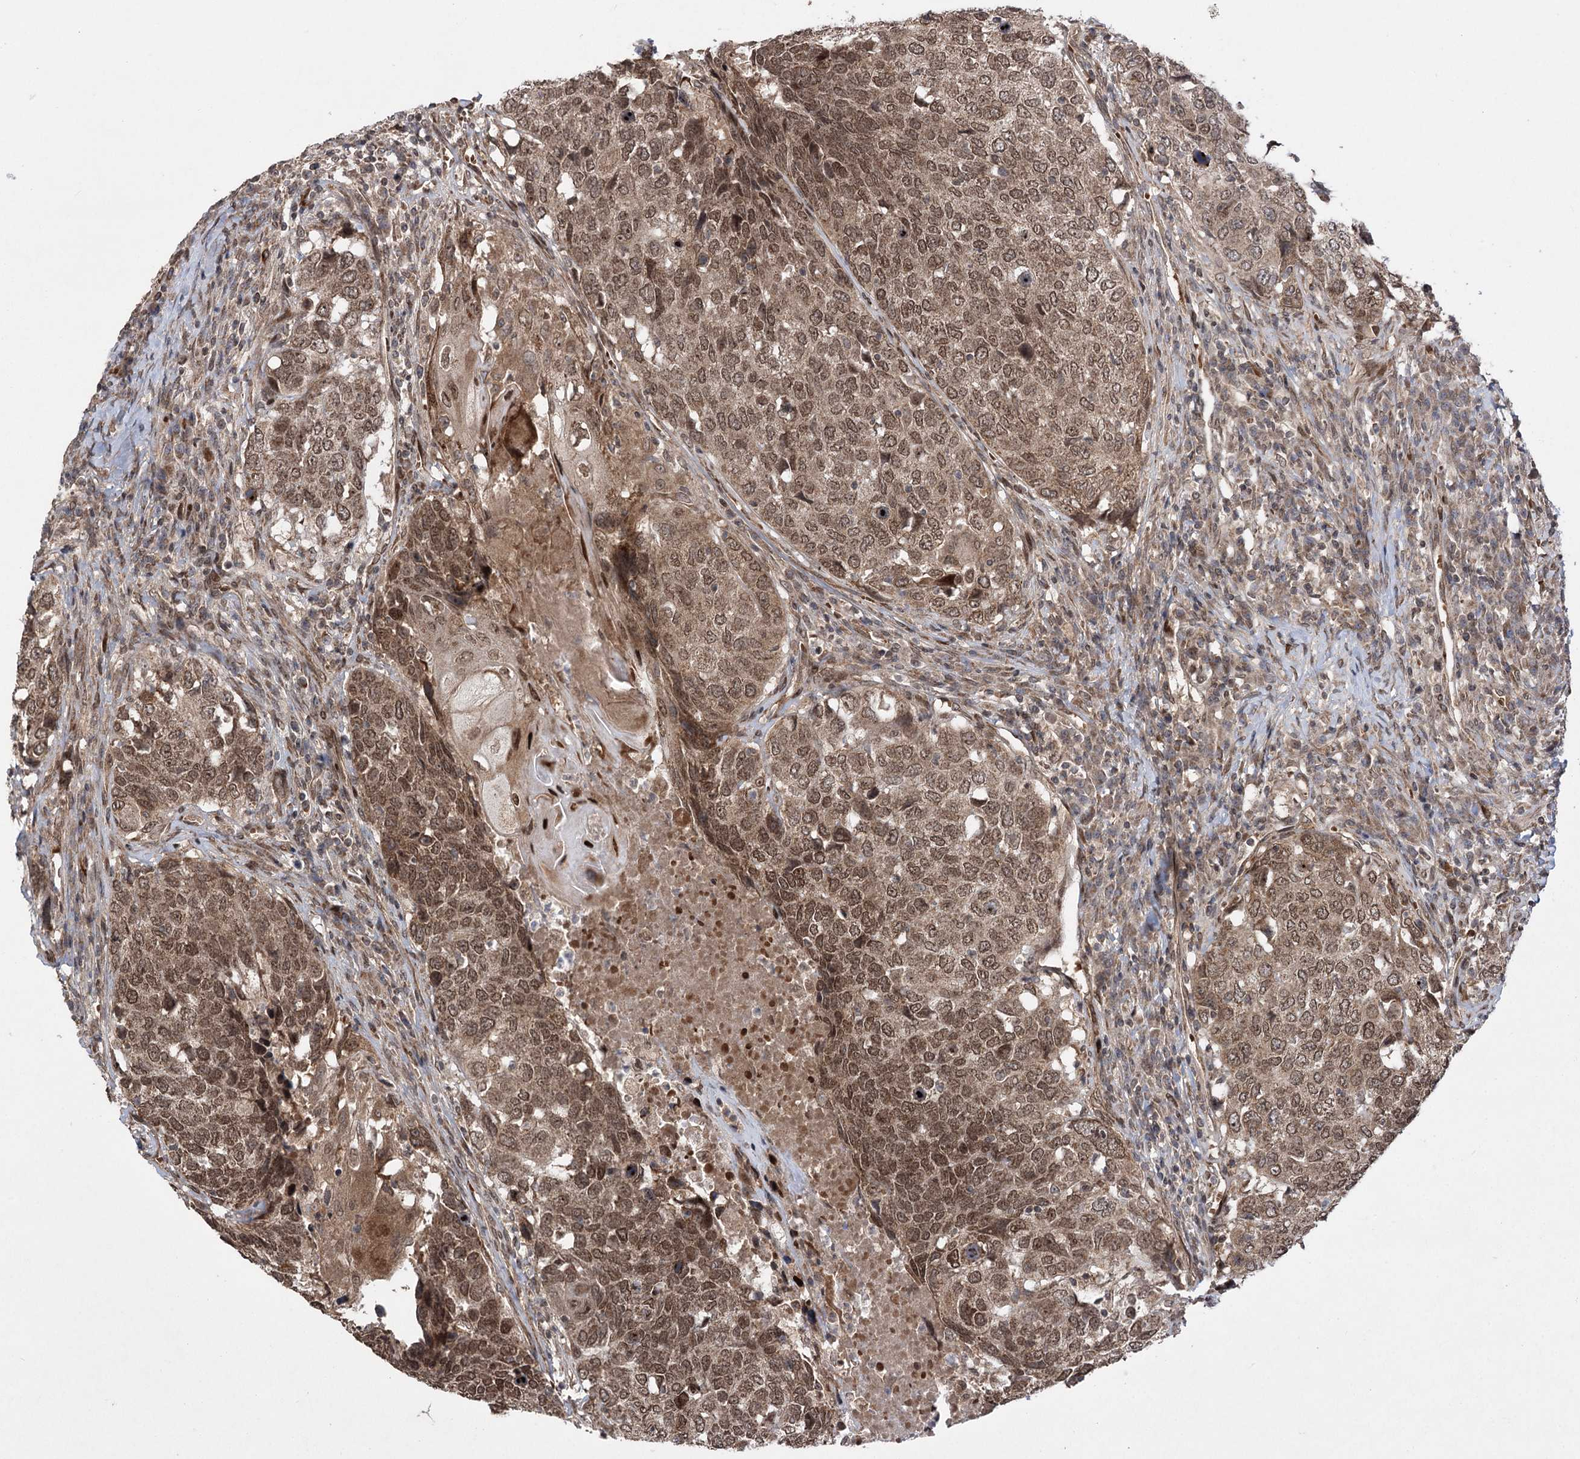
{"staining": {"intensity": "moderate", "quantity": ">75%", "location": "cytoplasmic/membranous,nuclear"}, "tissue": "head and neck cancer", "cell_type": "Tumor cells", "image_type": "cancer", "snomed": [{"axis": "morphology", "description": "Squamous cell carcinoma, NOS"}, {"axis": "topography", "description": "Head-Neck"}], "caption": "An image showing moderate cytoplasmic/membranous and nuclear positivity in approximately >75% of tumor cells in head and neck squamous cell carcinoma, as visualized by brown immunohistochemical staining.", "gene": "TENM2", "patient": {"sex": "male", "age": 66}}